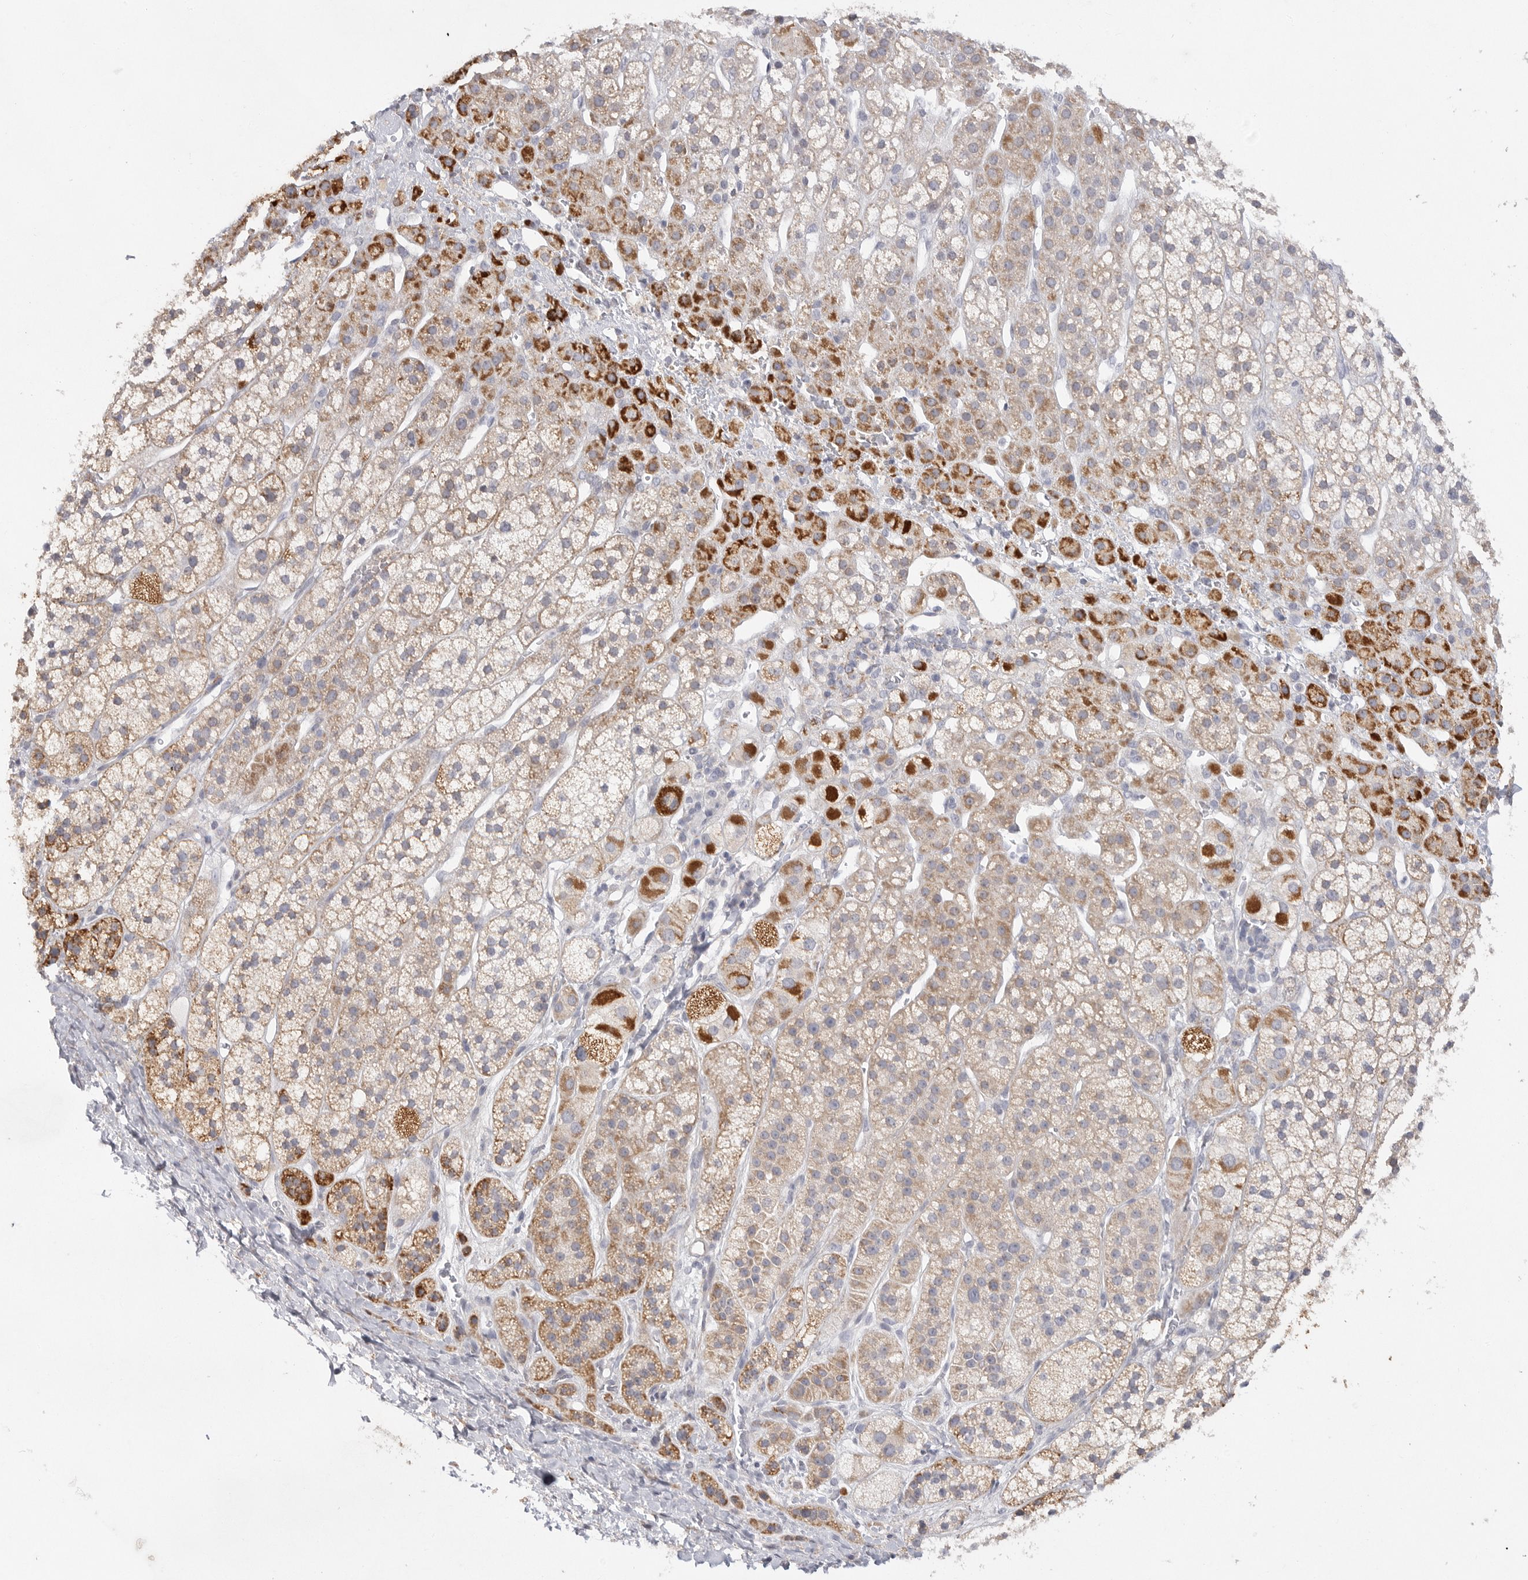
{"staining": {"intensity": "strong", "quantity": "<25%", "location": "cytoplasmic/membranous"}, "tissue": "adrenal gland", "cell_type": "Glandular cells", "image_type": "normal", "snomed": [{"axis": "morphology", "description": "Normal tissue, NOS"}, {"axis": "topography", "description": "Adrenal gland"}], "caption": "The image displays staining of normal adrenal gland, revealing strong cytoplasmic/membranous protein expression (brown color) within glandular cells. Using DAB (brown) and hematoxylin (blue) stains, captured at high magnification using brightfield microscopy.", "gene": "ELP3", "patient": {"sex": "male", "age": 56}}